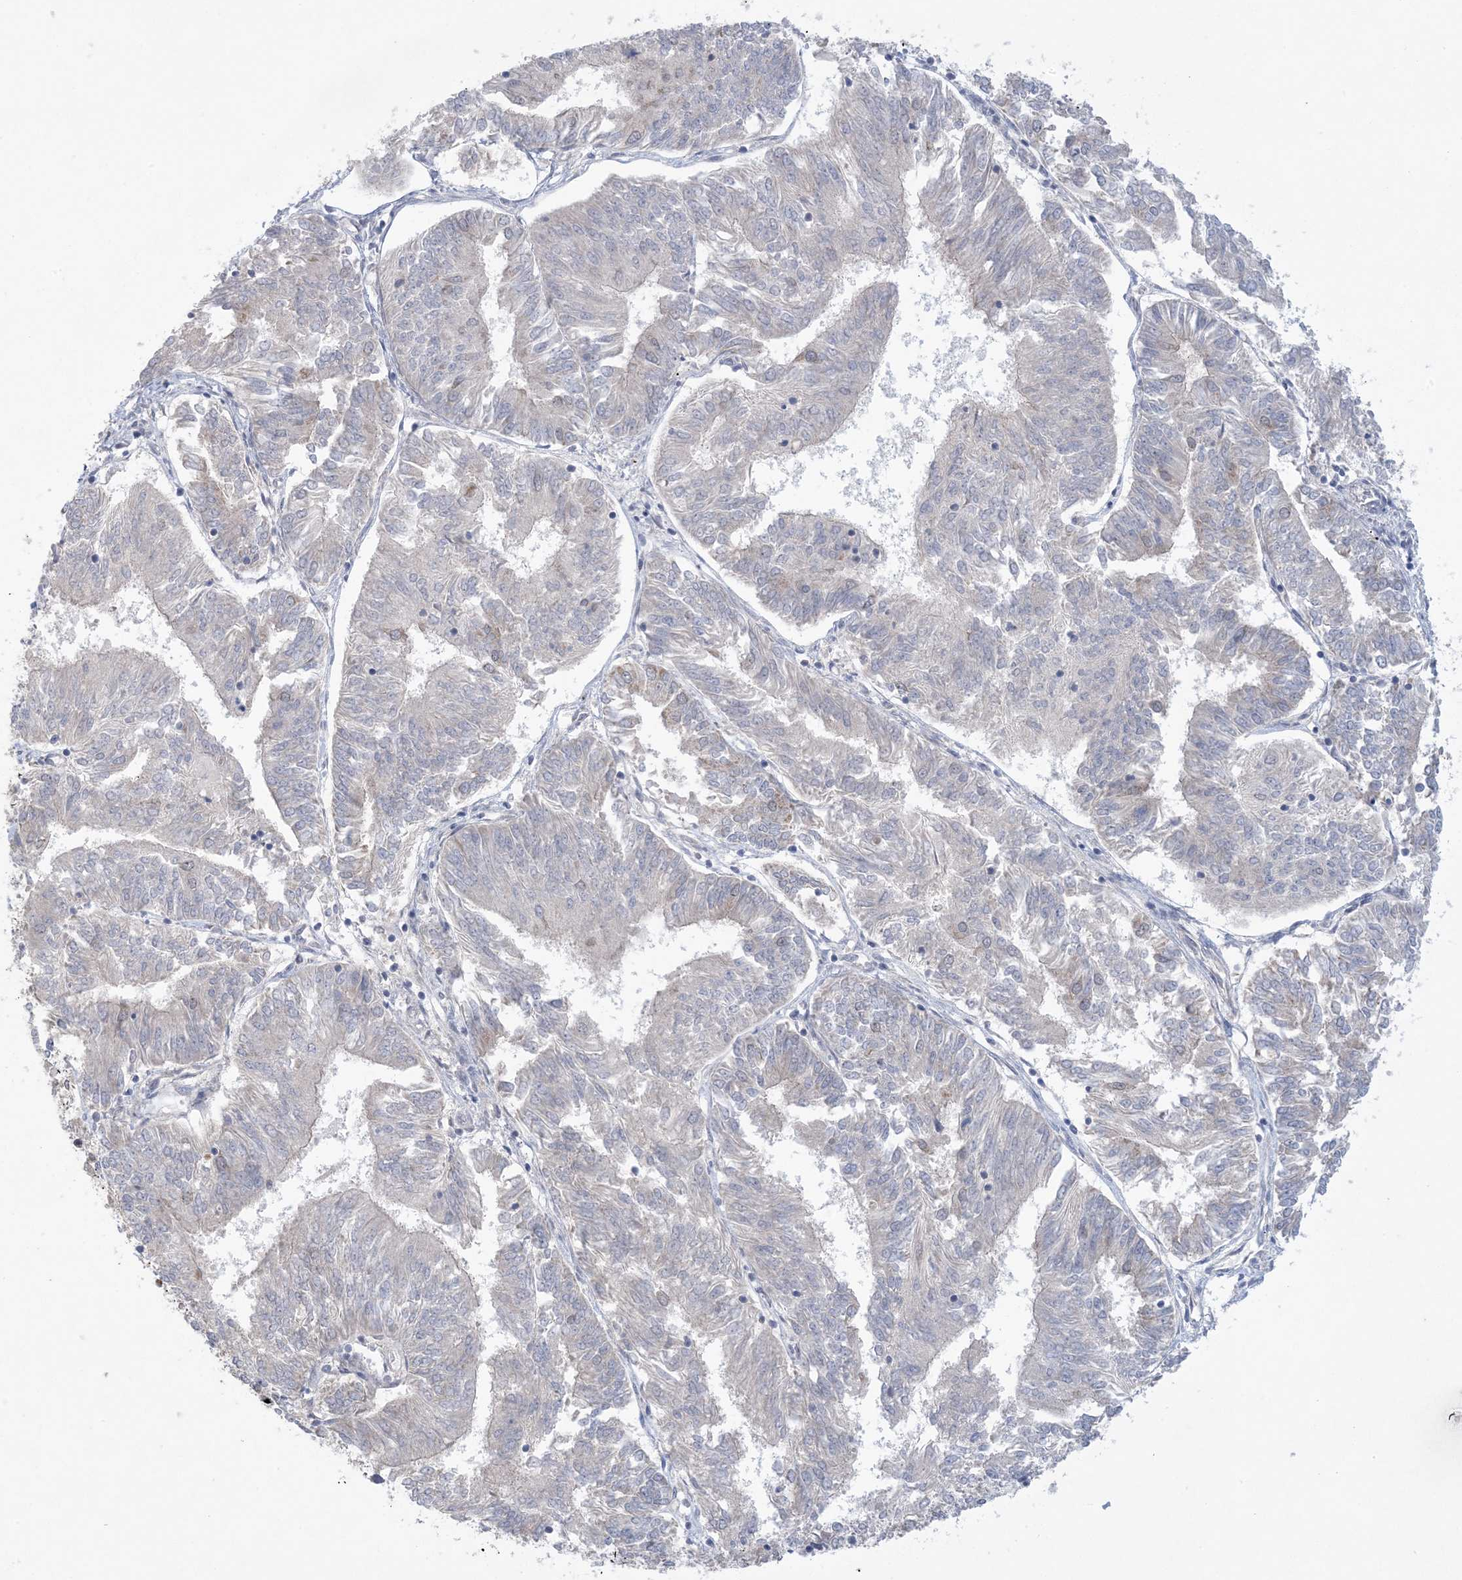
{"staining": {"intensity": "negative", "quantity": "none", "location": "none"}, "tissue": "endometrial cancer", "cell_type": "Tumor cells", "image_type": "cancer", "snomed": [{"axis": "morphology", "description": "Adenocarcinoma, NOS"}, {"axis": "topography", "description": "Endometrium"}], "caption": "DAB (3,3'-diaminobenzidine) immunohistochemical staining of adenocarcinoma (endometrial) demonstrates no significant expression in tumor cells.", "gene": "TRMT10C", "patient": {"sex": "female", "age": 58}}